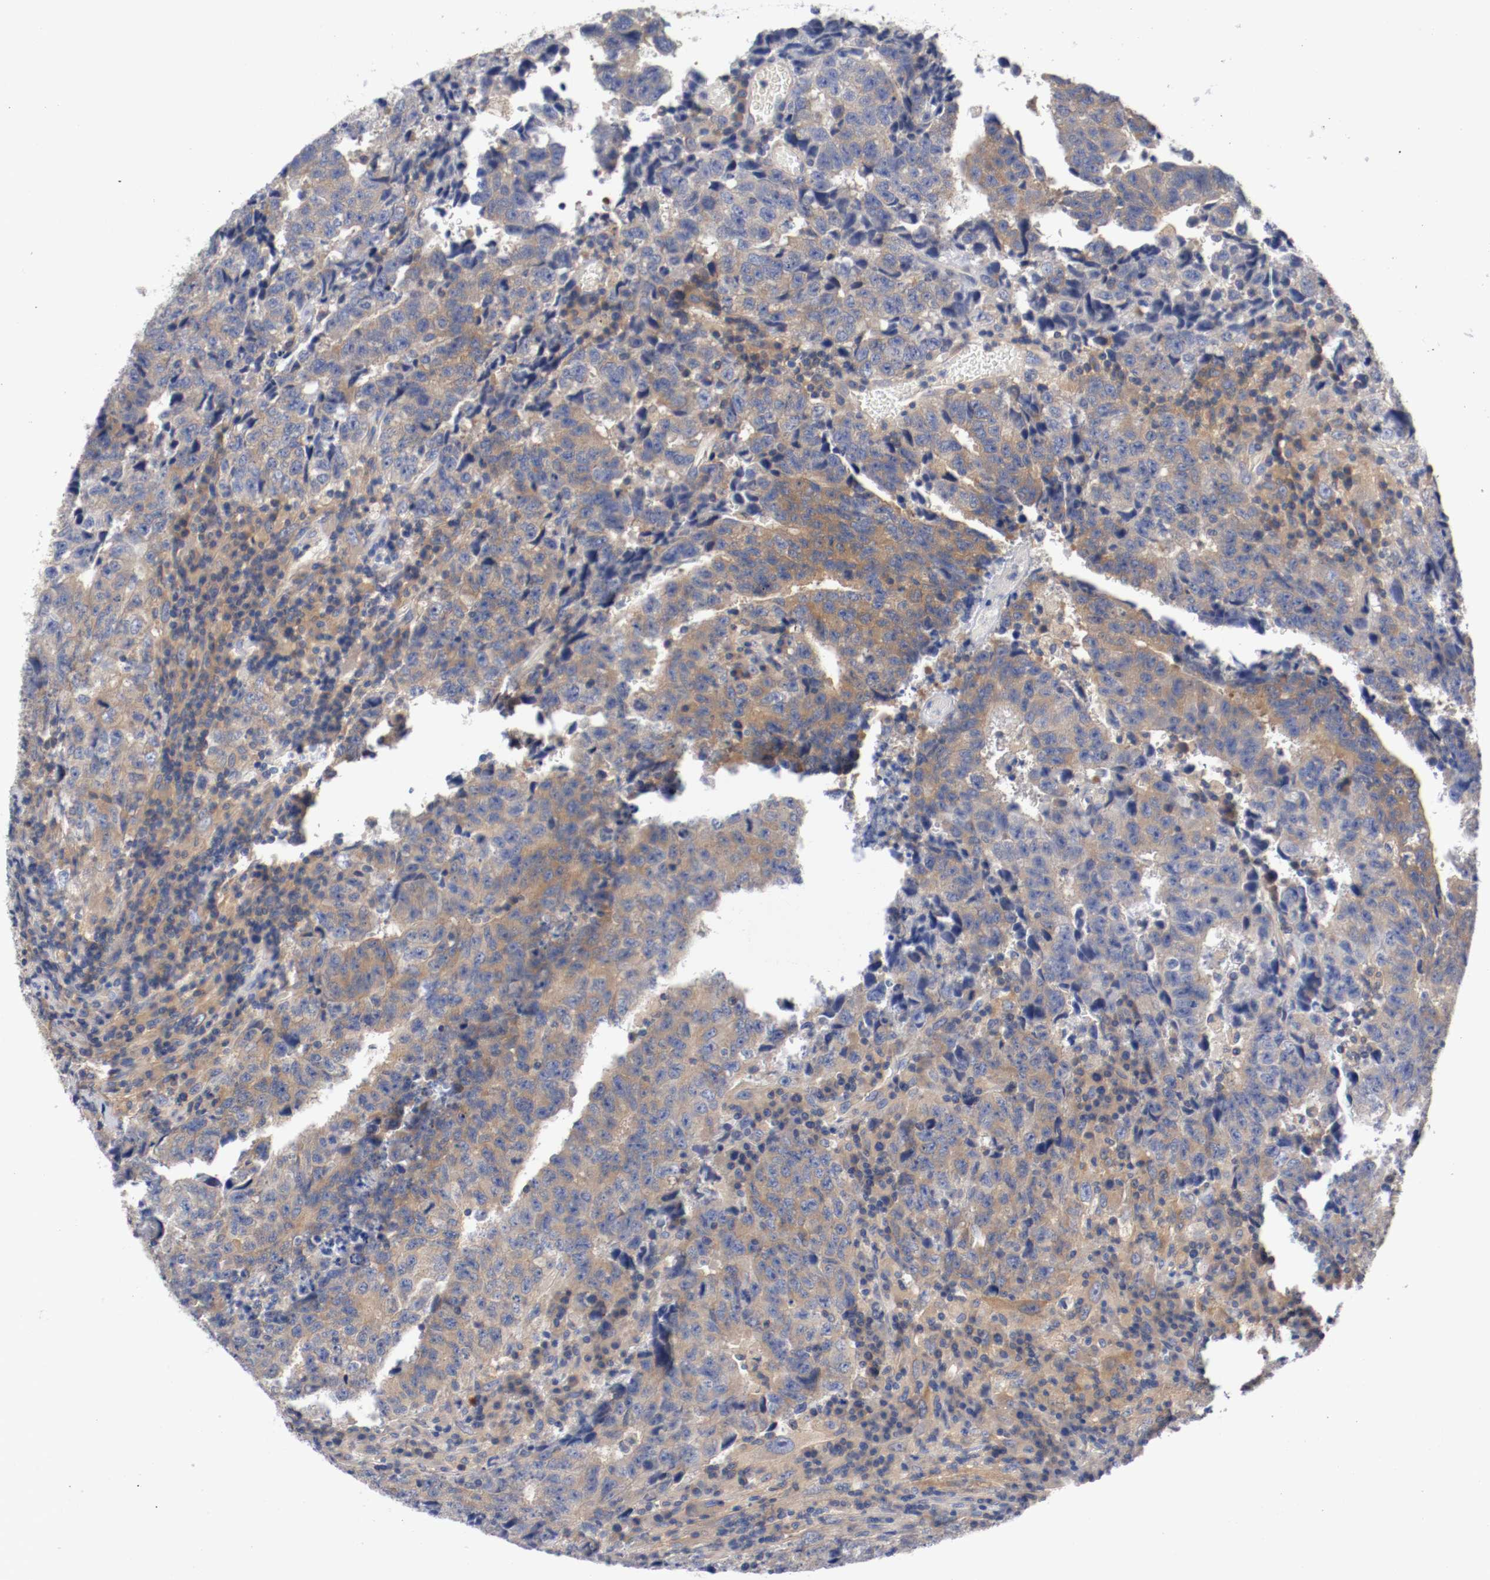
{"staining": {"intensity": "moderate", "quantity": ">75%", "location": "cytoplasmic/membranous"}, "tissue": "testis cancer", "cell_type": "Tumor cells", "image_type": "cancer", "snomed": [{"axis": "morphology", "description": "Necrosis, NOS"}, {"axis": "morphology", "description": "Carcinoma, Embryonal, NOS"}, {"axis": "topography", "description": "Testis"}], "caption": "A high-resolution image shows immunohistochemistry staining of testis cancer (embryonal carcinoma), which displays moderate cytoplasmic/membranous expression in approximately >75% of tumor cells. The protein of interest is shown in brown color, while the nuclei are stained blue.", "gene": "HGS", "patient": {"sex": "male", "age": 19}}